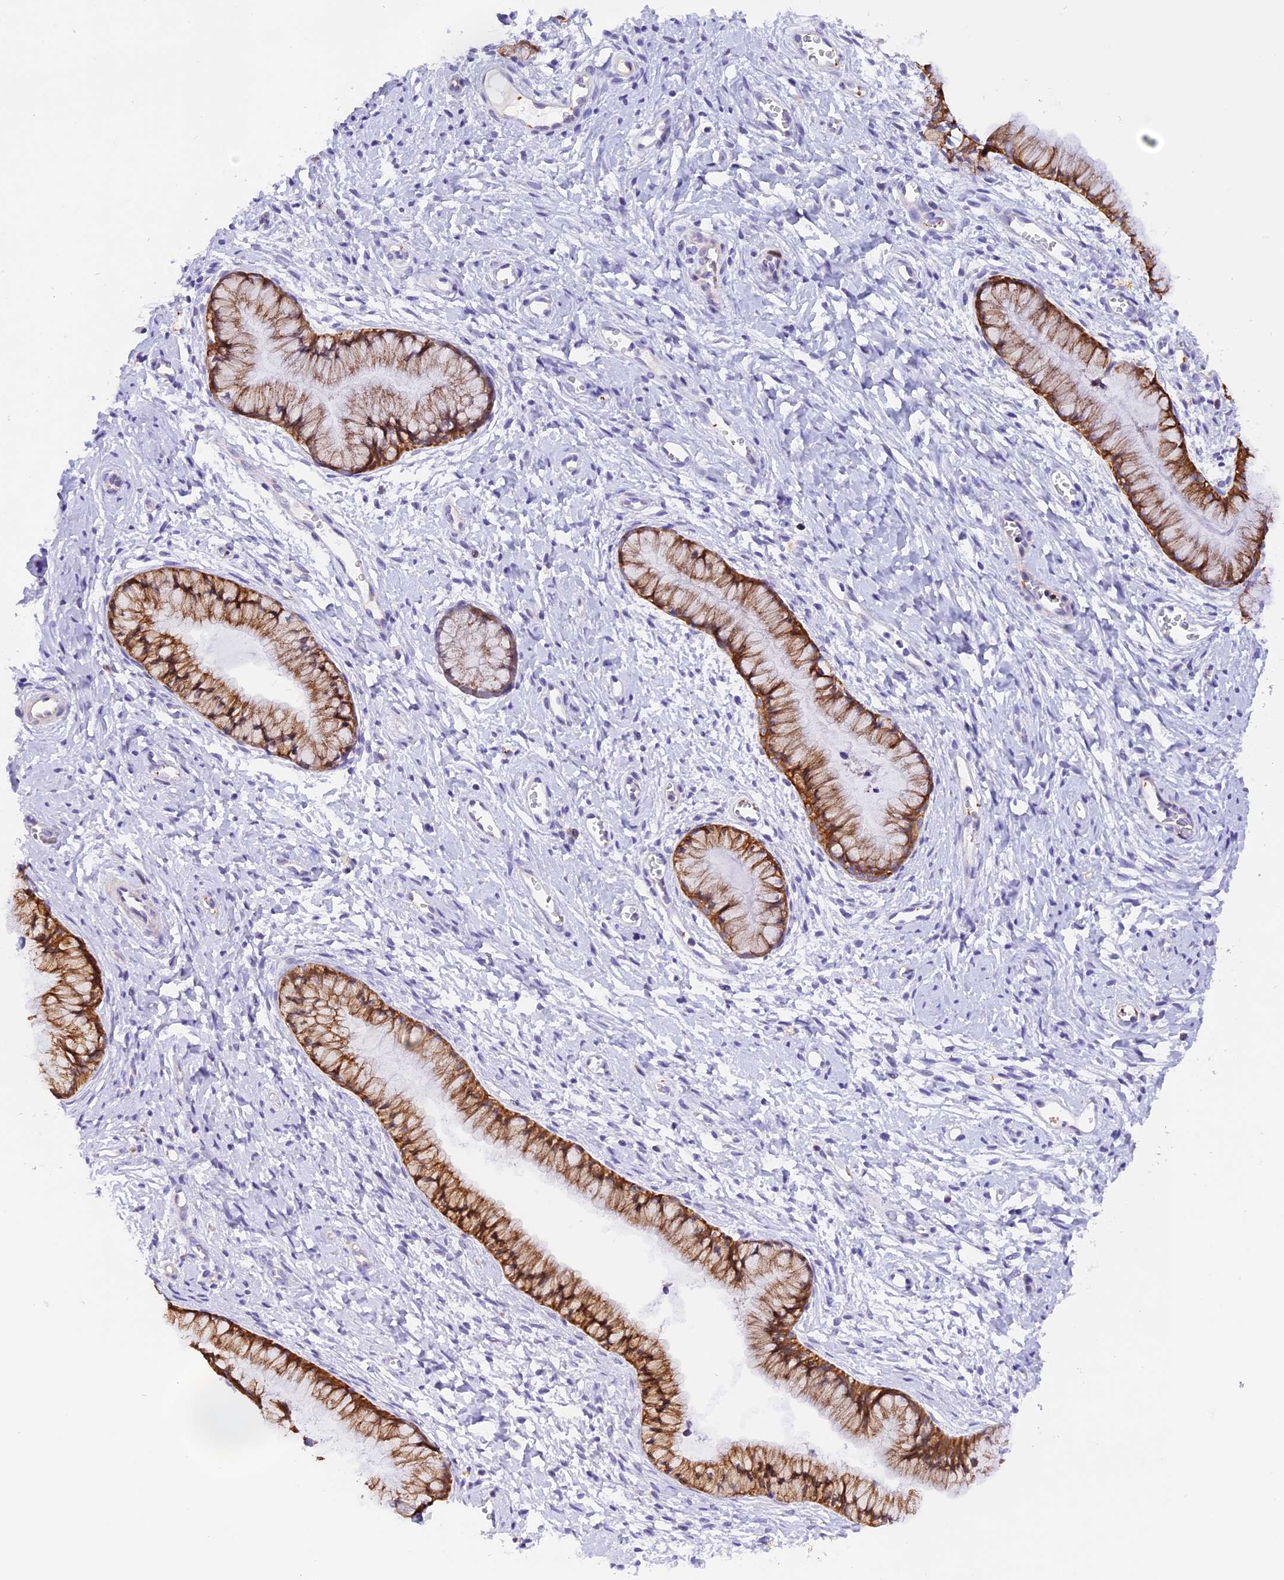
{"staining": {"intensity": "moderate", "quantity": "<25%", "location": "nuclear"}, "tissue": "cervix", "cell_type": "Glandular cells", "image_type": "normal", "snomed": [{"axis": "morphology", "description": "Normal tissue, NOS"}, {"axis": "topography", "description": "Cervix"}], "caption": "Protein expression analysis of normal cervix displays moderate nuclear staining in about <25% of glandular cells. (brown staining indicates protein expression, while blue staining denotes nuclei).", "gene": "PKIA", "patient": {"sex": "female", "age": 42}}